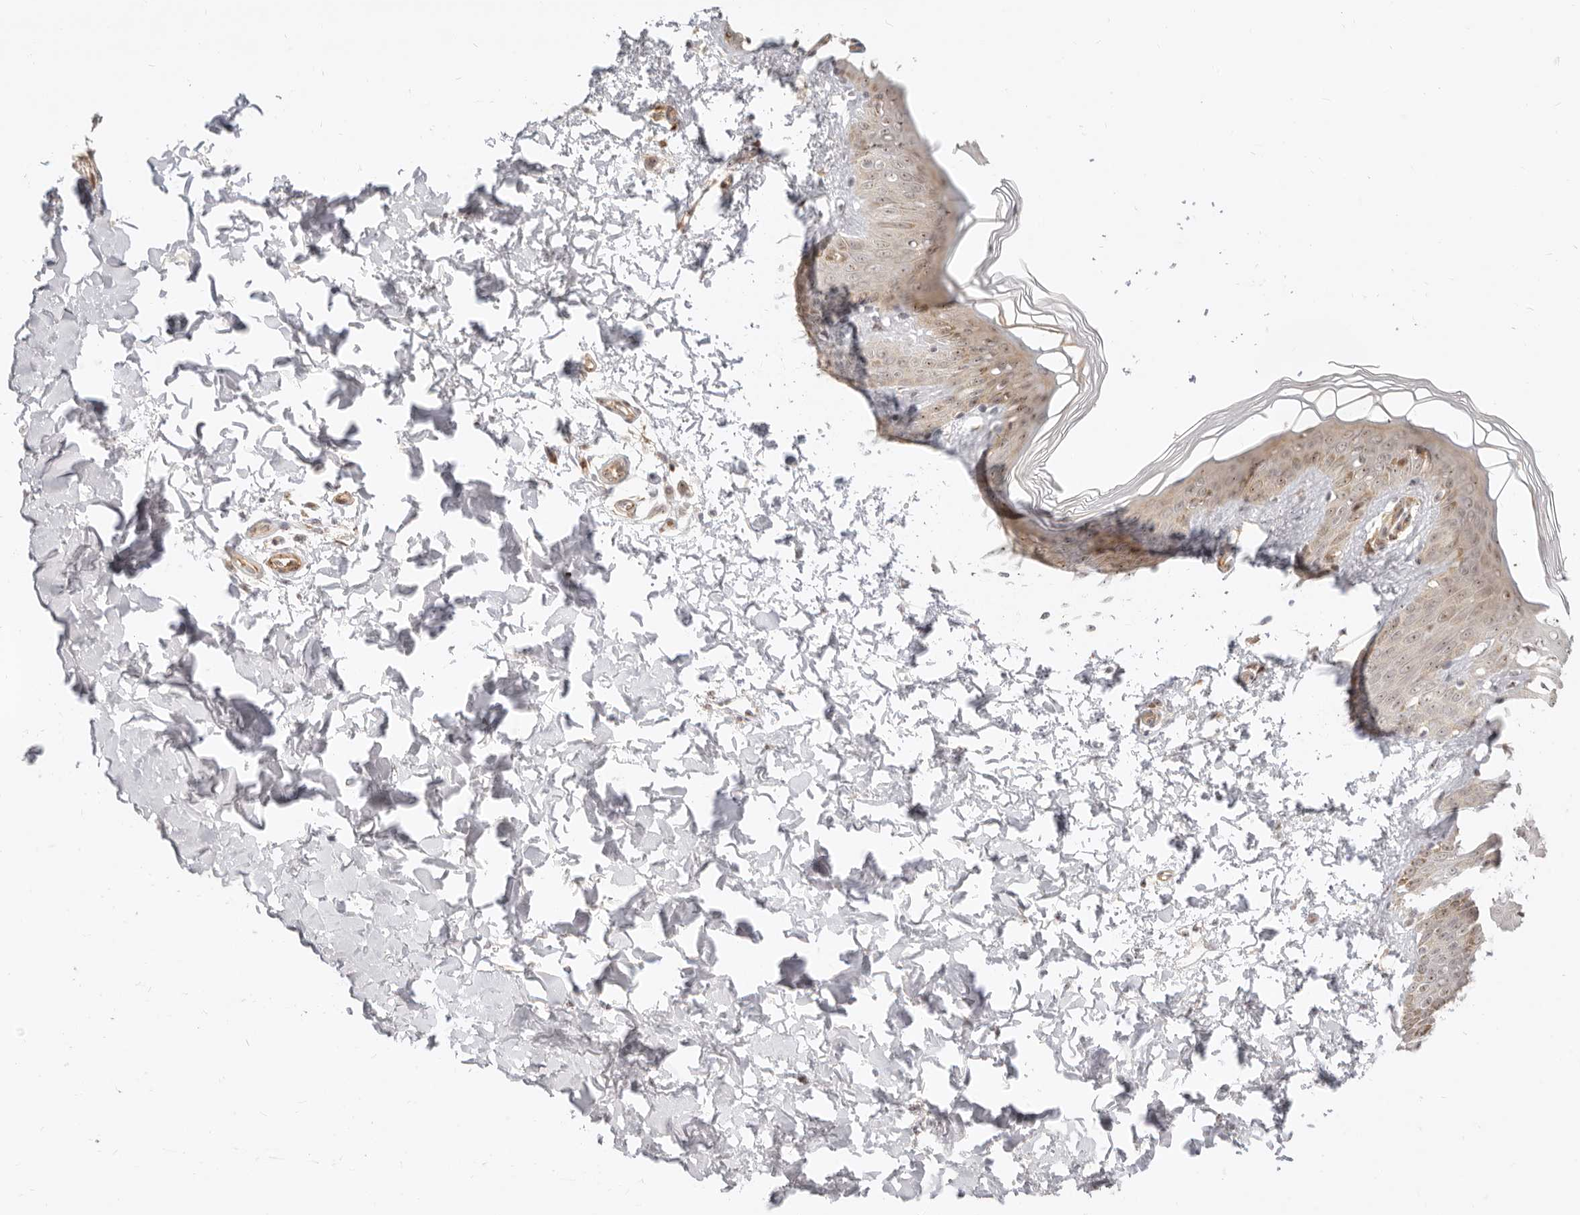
{"staining": {"intensity": "negative", "quantity": "none", "location": "none"}, "tissue": "skin", "cell_type": "Fibroblasts", "image_type": "normal", "snomed": [{"axis": "morphology", "description": "Normal tissue, NOS"}, {"axis": "morphology", "description": "Neoplasm, benign, NOS"}, {"axis": "topography", "description": "Skin"}, {"axis": "topography", "description": "Soft tissue"}], "caption": "A histopathology image of human skin is negative for staining in fibroblasts. (Brightfield microscopy of DAB immunohistochemistry (IHC) at high magnification).", "gene": "BAP1", "patient": {"sex": "male", "age": 26}}